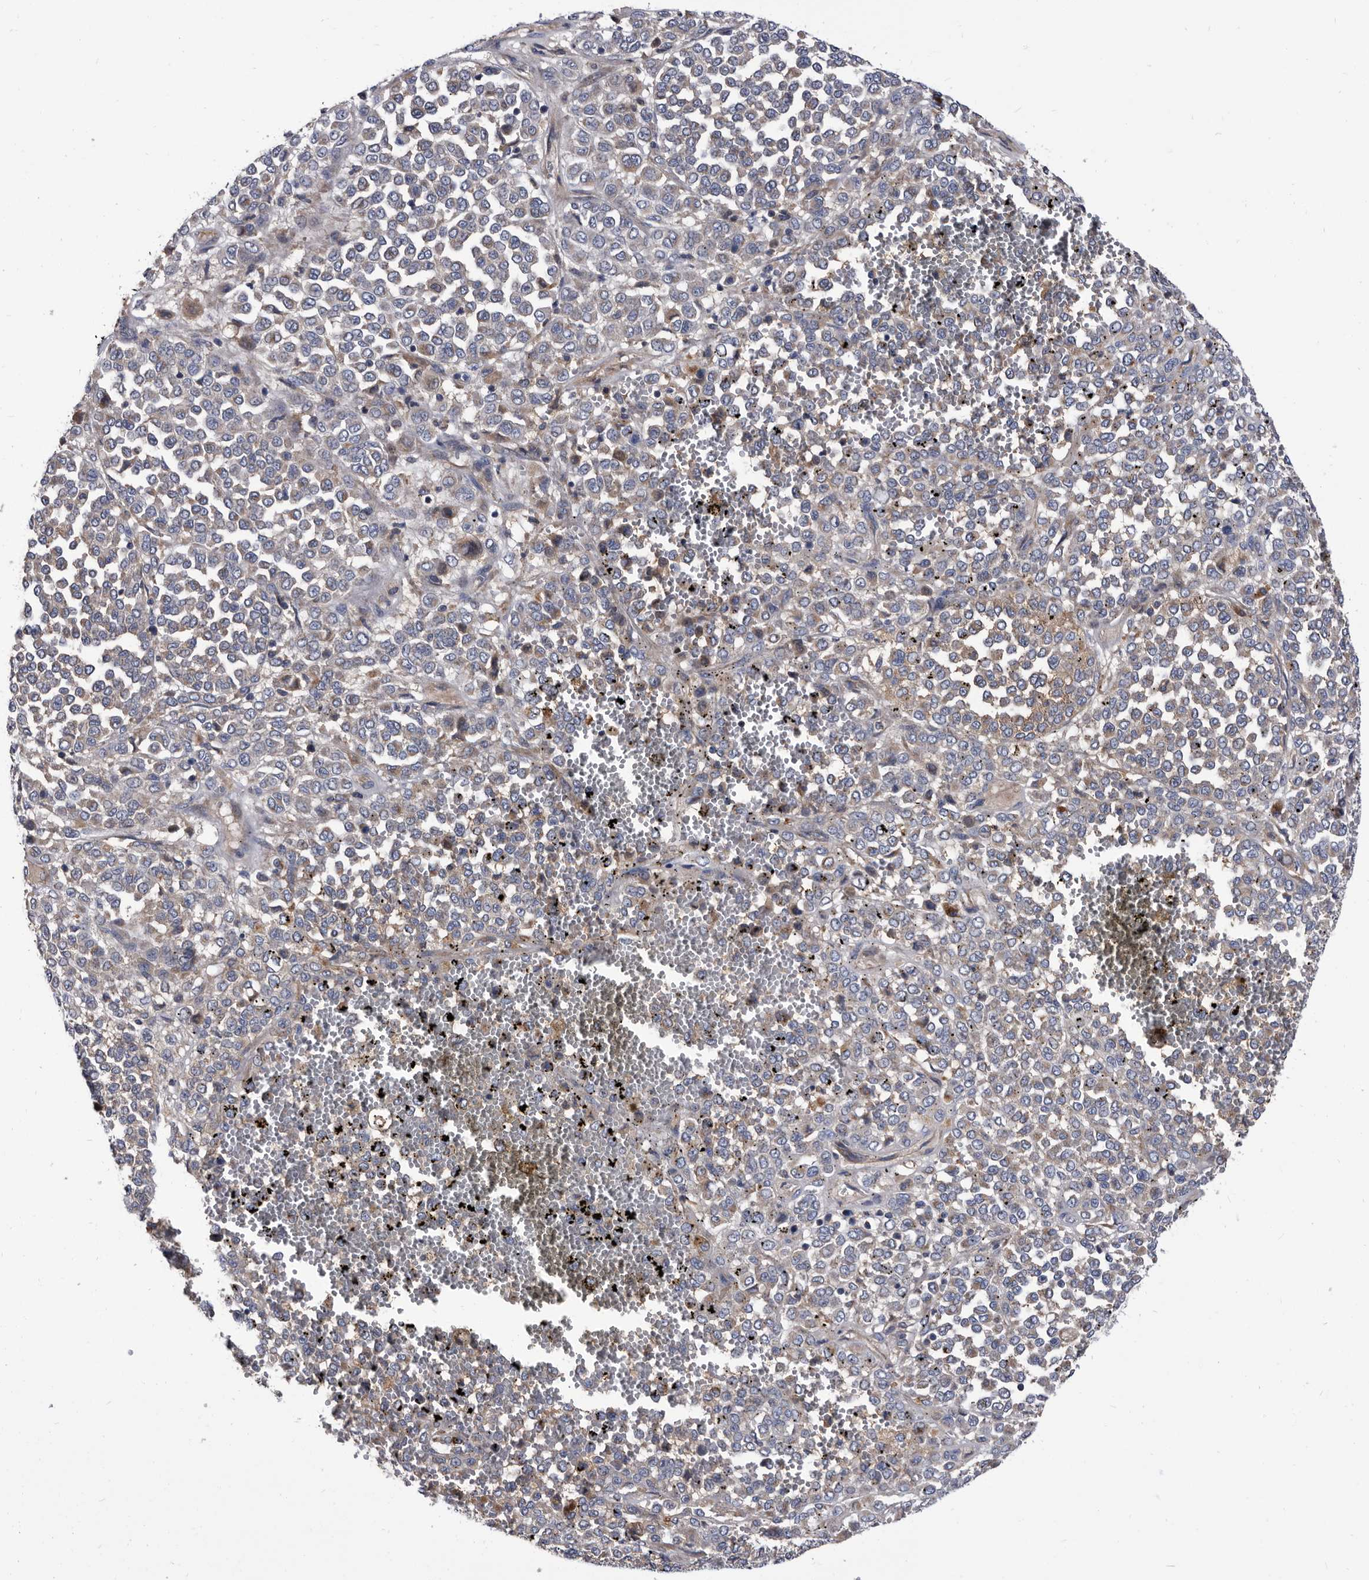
{"staining": {"intensity": "negative", "quantity": "none", "location": "none"}, "tissue": "melanoma", "cell_type": "Tumor cells", "image_type": "cancer", "snomed": [{"axis": "morphology", "description": "Malignant melanoma, Metastatic site"}, {"axis": "topography", "description": "Pancreas"}], "caption": "This is an immunohistochemistry (IHC) photomicrograph of human malignant melanoma (metastatic site). There is no staining in tumor cells.", "gene": "DTNBP1", "patient": {"sex": "female", "age": 30}}